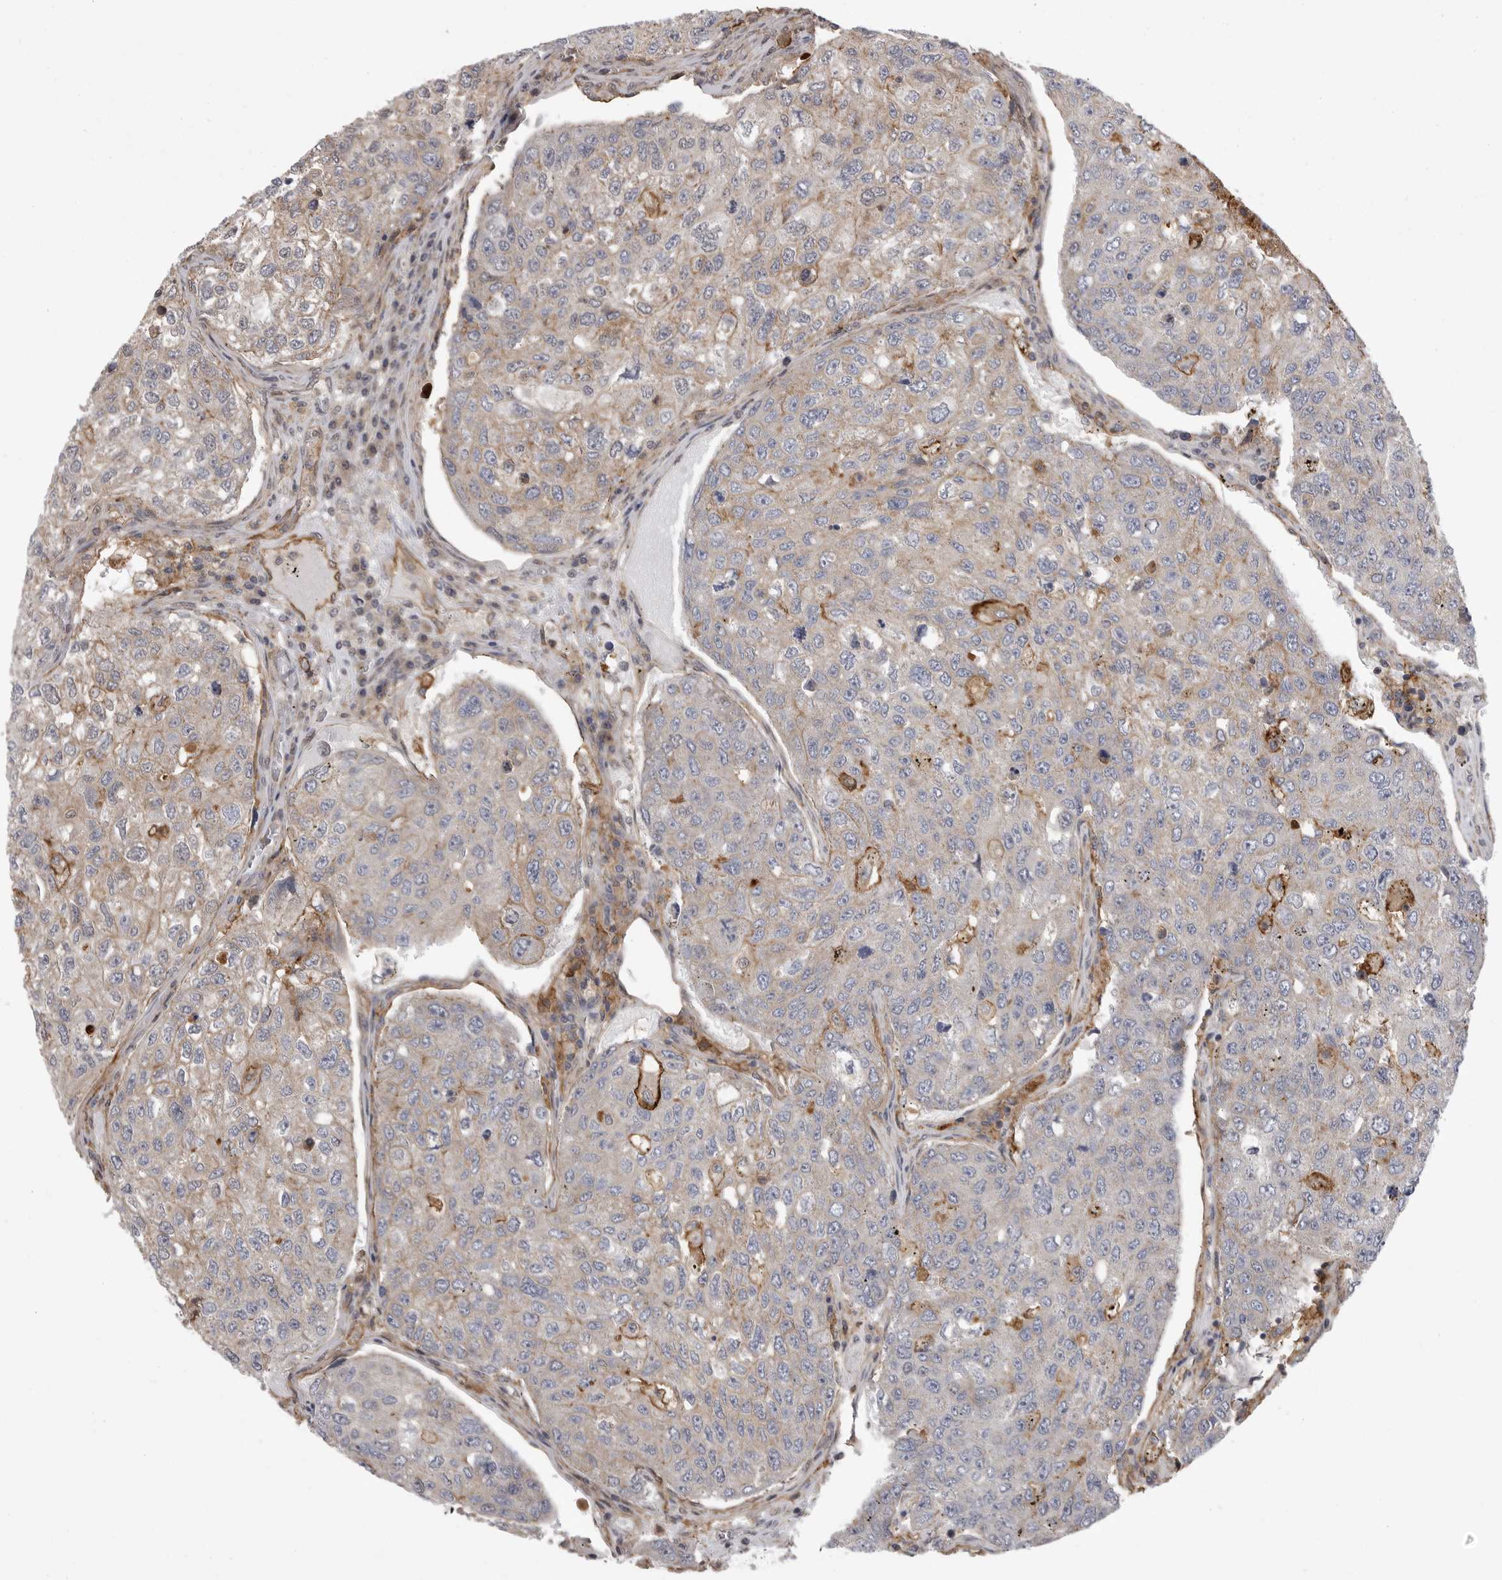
{"staining": {"intensity": "strong", "quantity": "<25%", "location": "cytoplasmic/membranous"}, "tissue": "urothelial cancer", "cell_type": "Tumor cells", "image_type": "cancer", "snomed": [{"axis": "morphology", "description": "Urothelial carcinoma, High grade"}, {"axis": "topography", "description": "Lymph node"}, {"axis": "topography", "description": "Urinary bladder"}], "caption": "Urothelial carcinoma (high-grade) stained for a protein exhibits strong cytoplasmic/membranous positivity in tumor cells.", "gene": "NECTIN1", "patient": {"sex": "male", "age": 51}}